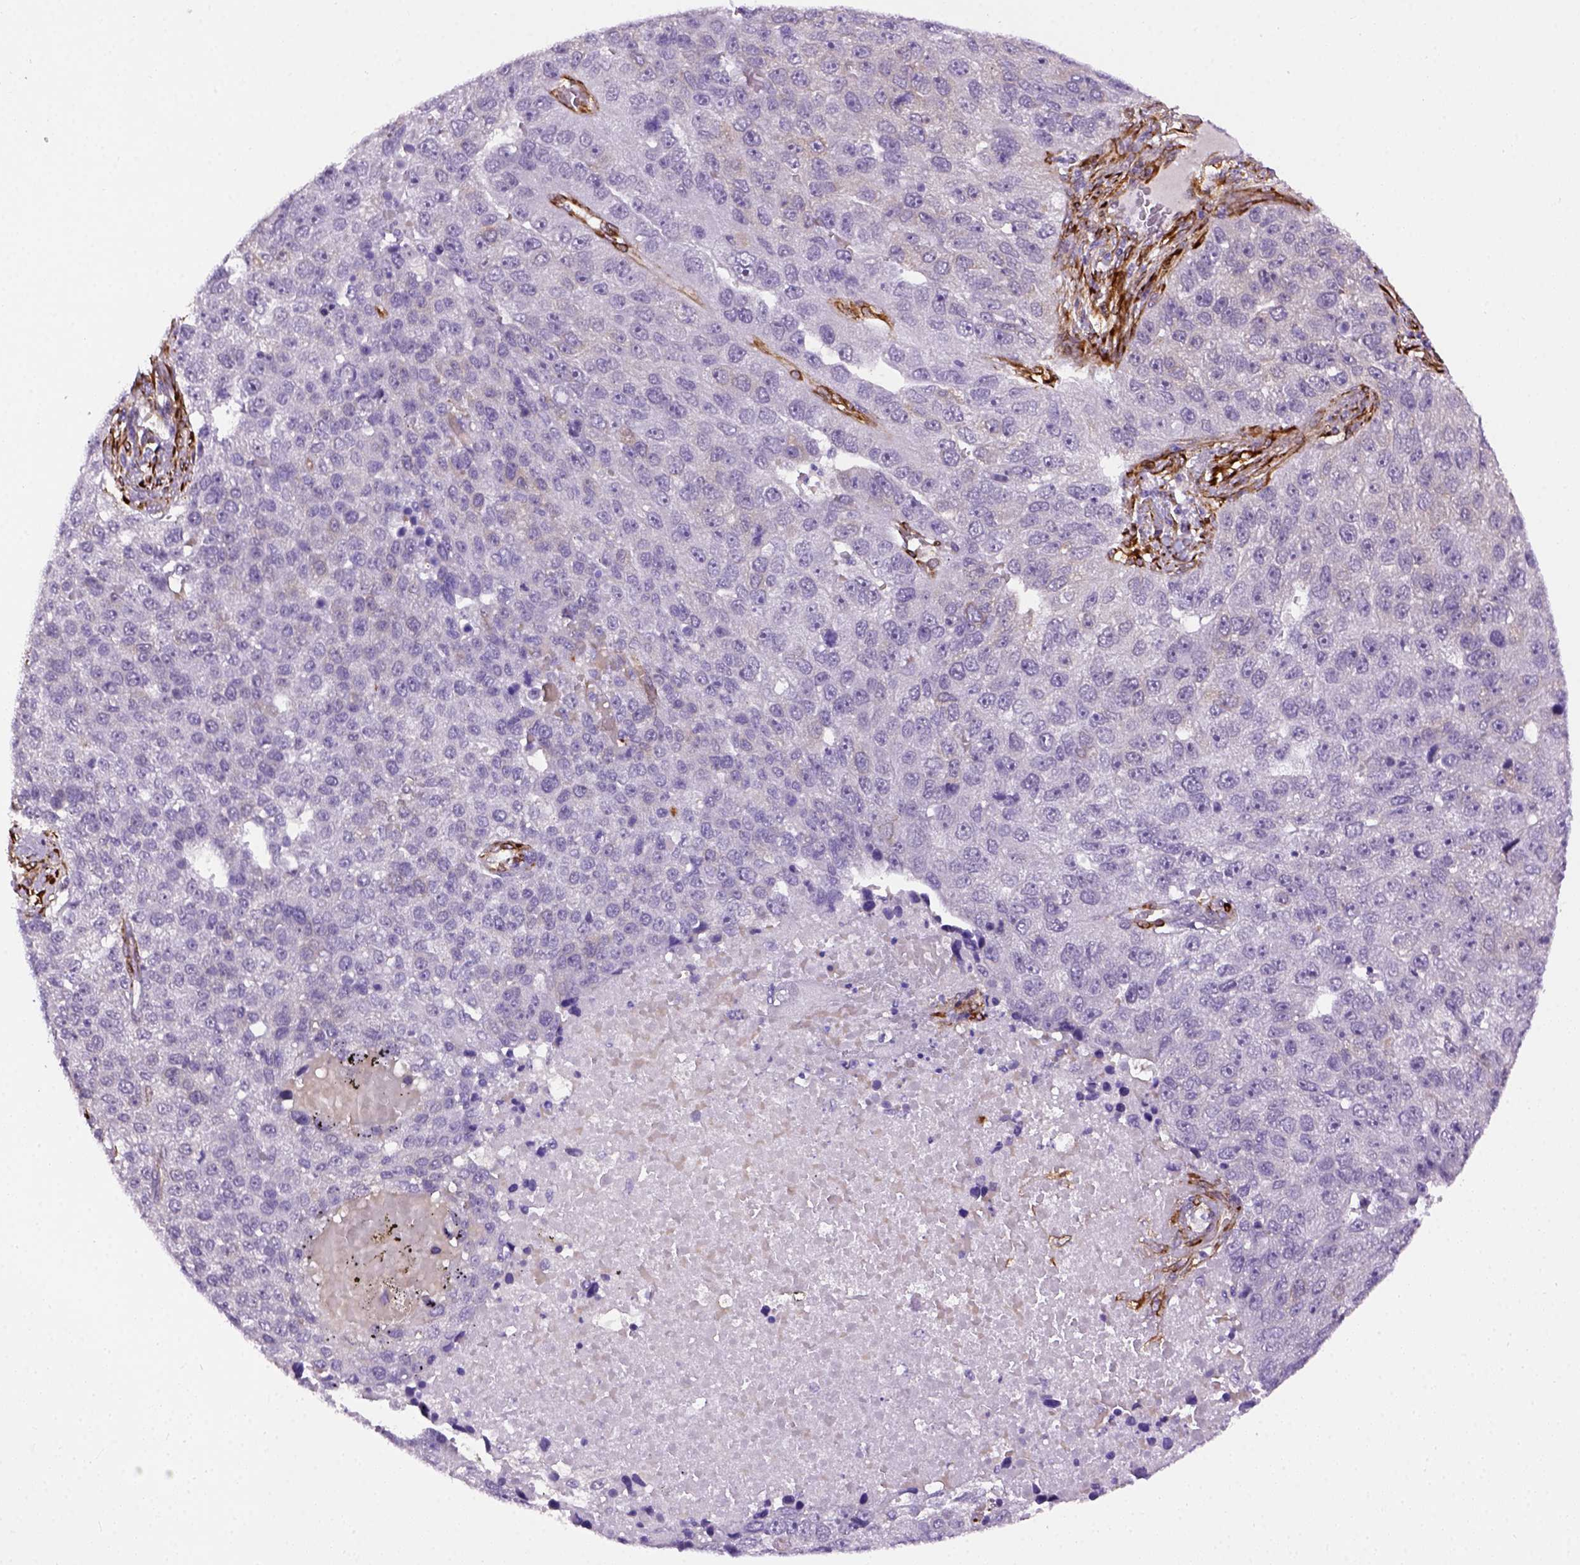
{"staining": {"intensity": "negative", "quantity": "none", "location": "none"}, "tissue": "pancreatic cancer", "cell_type": "Tumor cells", "image_type": "cancer", "snomed": [{"axis": "morphology", "description": "Adenocarcinoma, NOS"}, {"axis": "topography", "description": "Pancreas"}], "caption": "This is a image of immunohistochemistry staining of adenocarcinoma (pancreatic), which shows no staining in tumor cells.", "gene": "KAZN", "patient": {"sex": "female", "age": 61}}